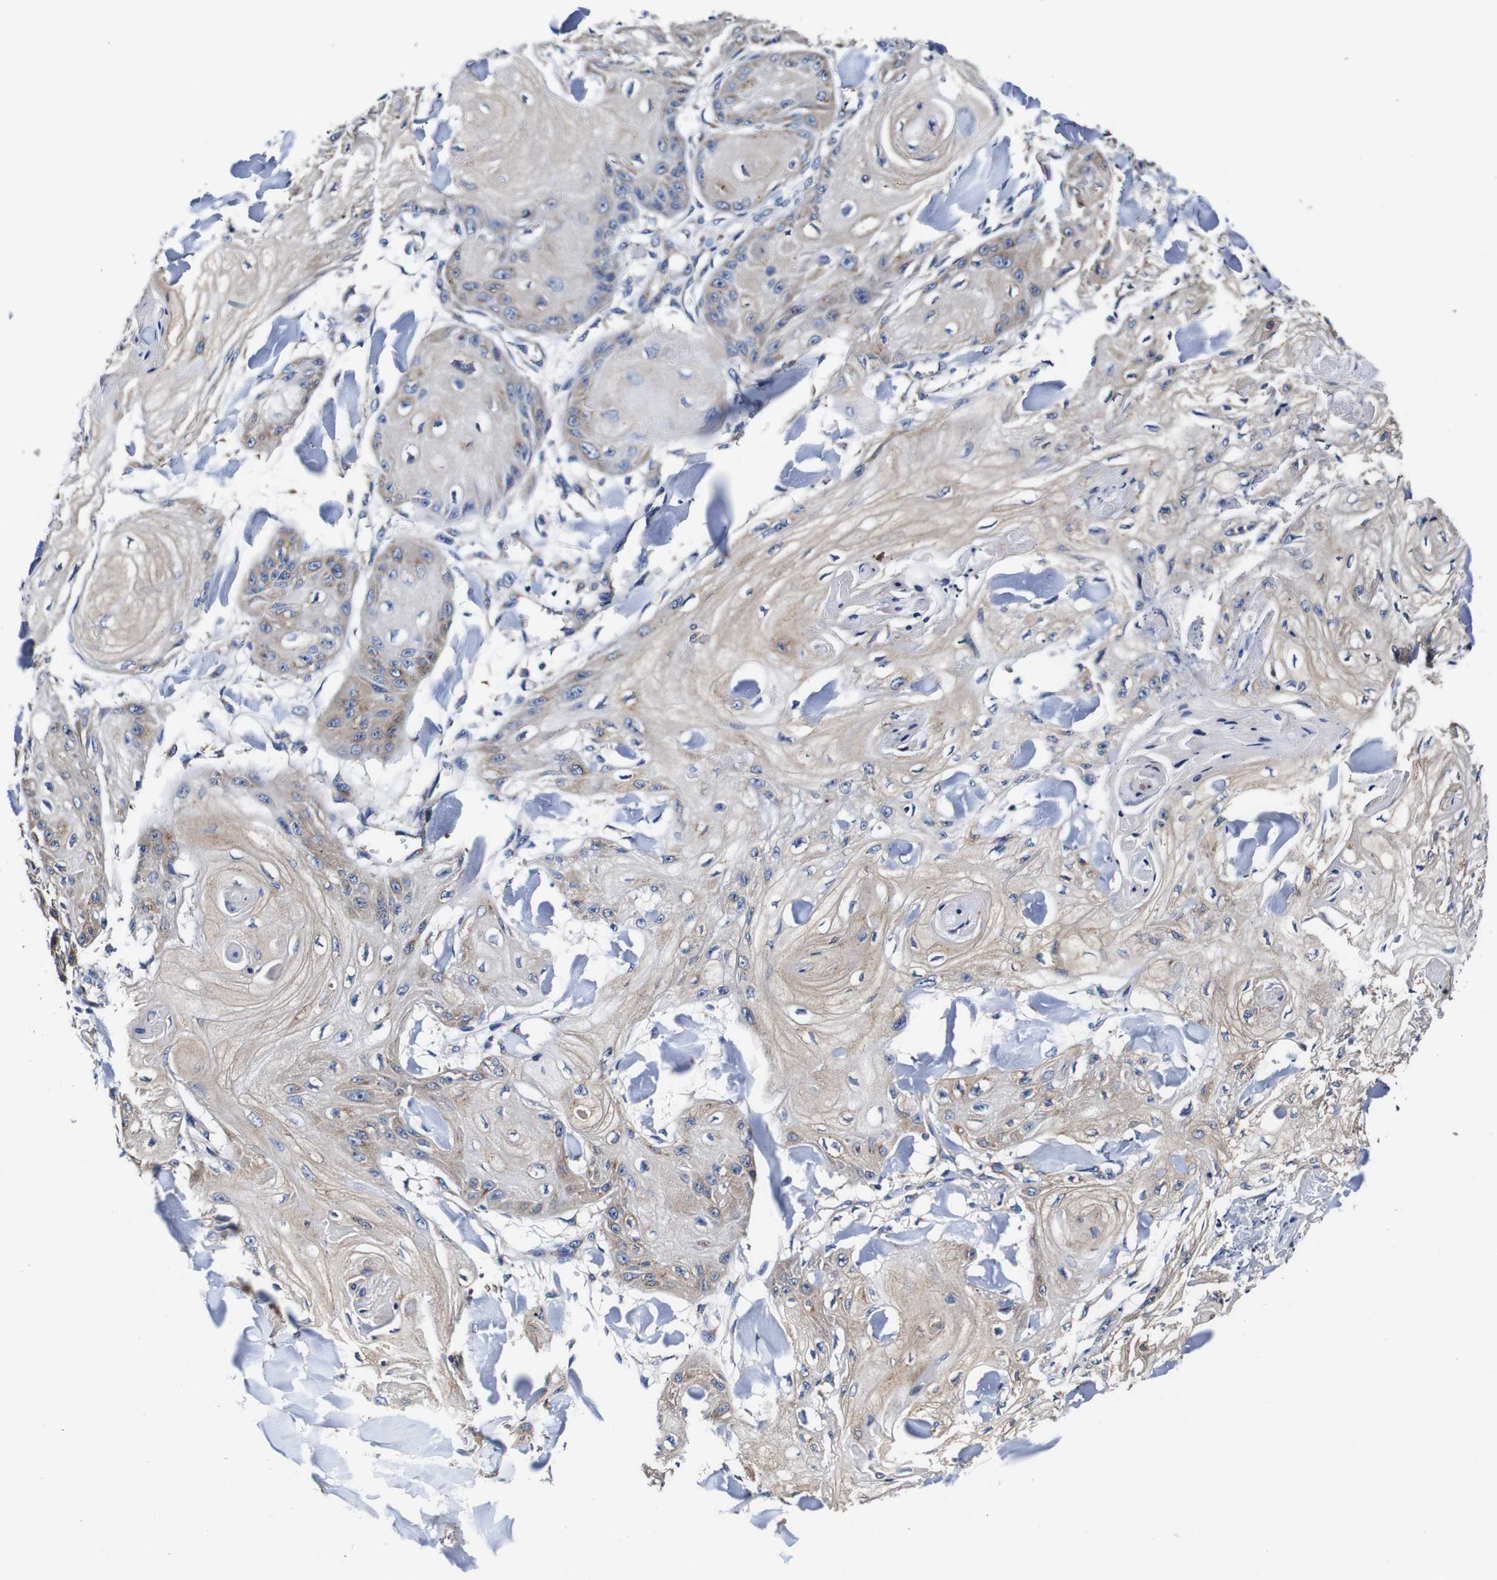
{"staining": {"intensity": "weak", "quantity": "25%-75%", "location": "cytoplasmic/membranous"}, "tissue": "skin cancer", "cell_type": "Tumor cells", "image_type": "cancer", "snomed": [{"axis": "morphology", "description": "Squamous cell carcinoma, NOS"}, {"axis": "topography", "description": "Skin"}], "caption": "The photomicrograph displays a brown stain indicating the presence of a protein in the cytoplasmic/membranous of tumor cells in skin cancer.", "gene": "PDCD6IP", "patient": {"sex": "male", "age": 74}}